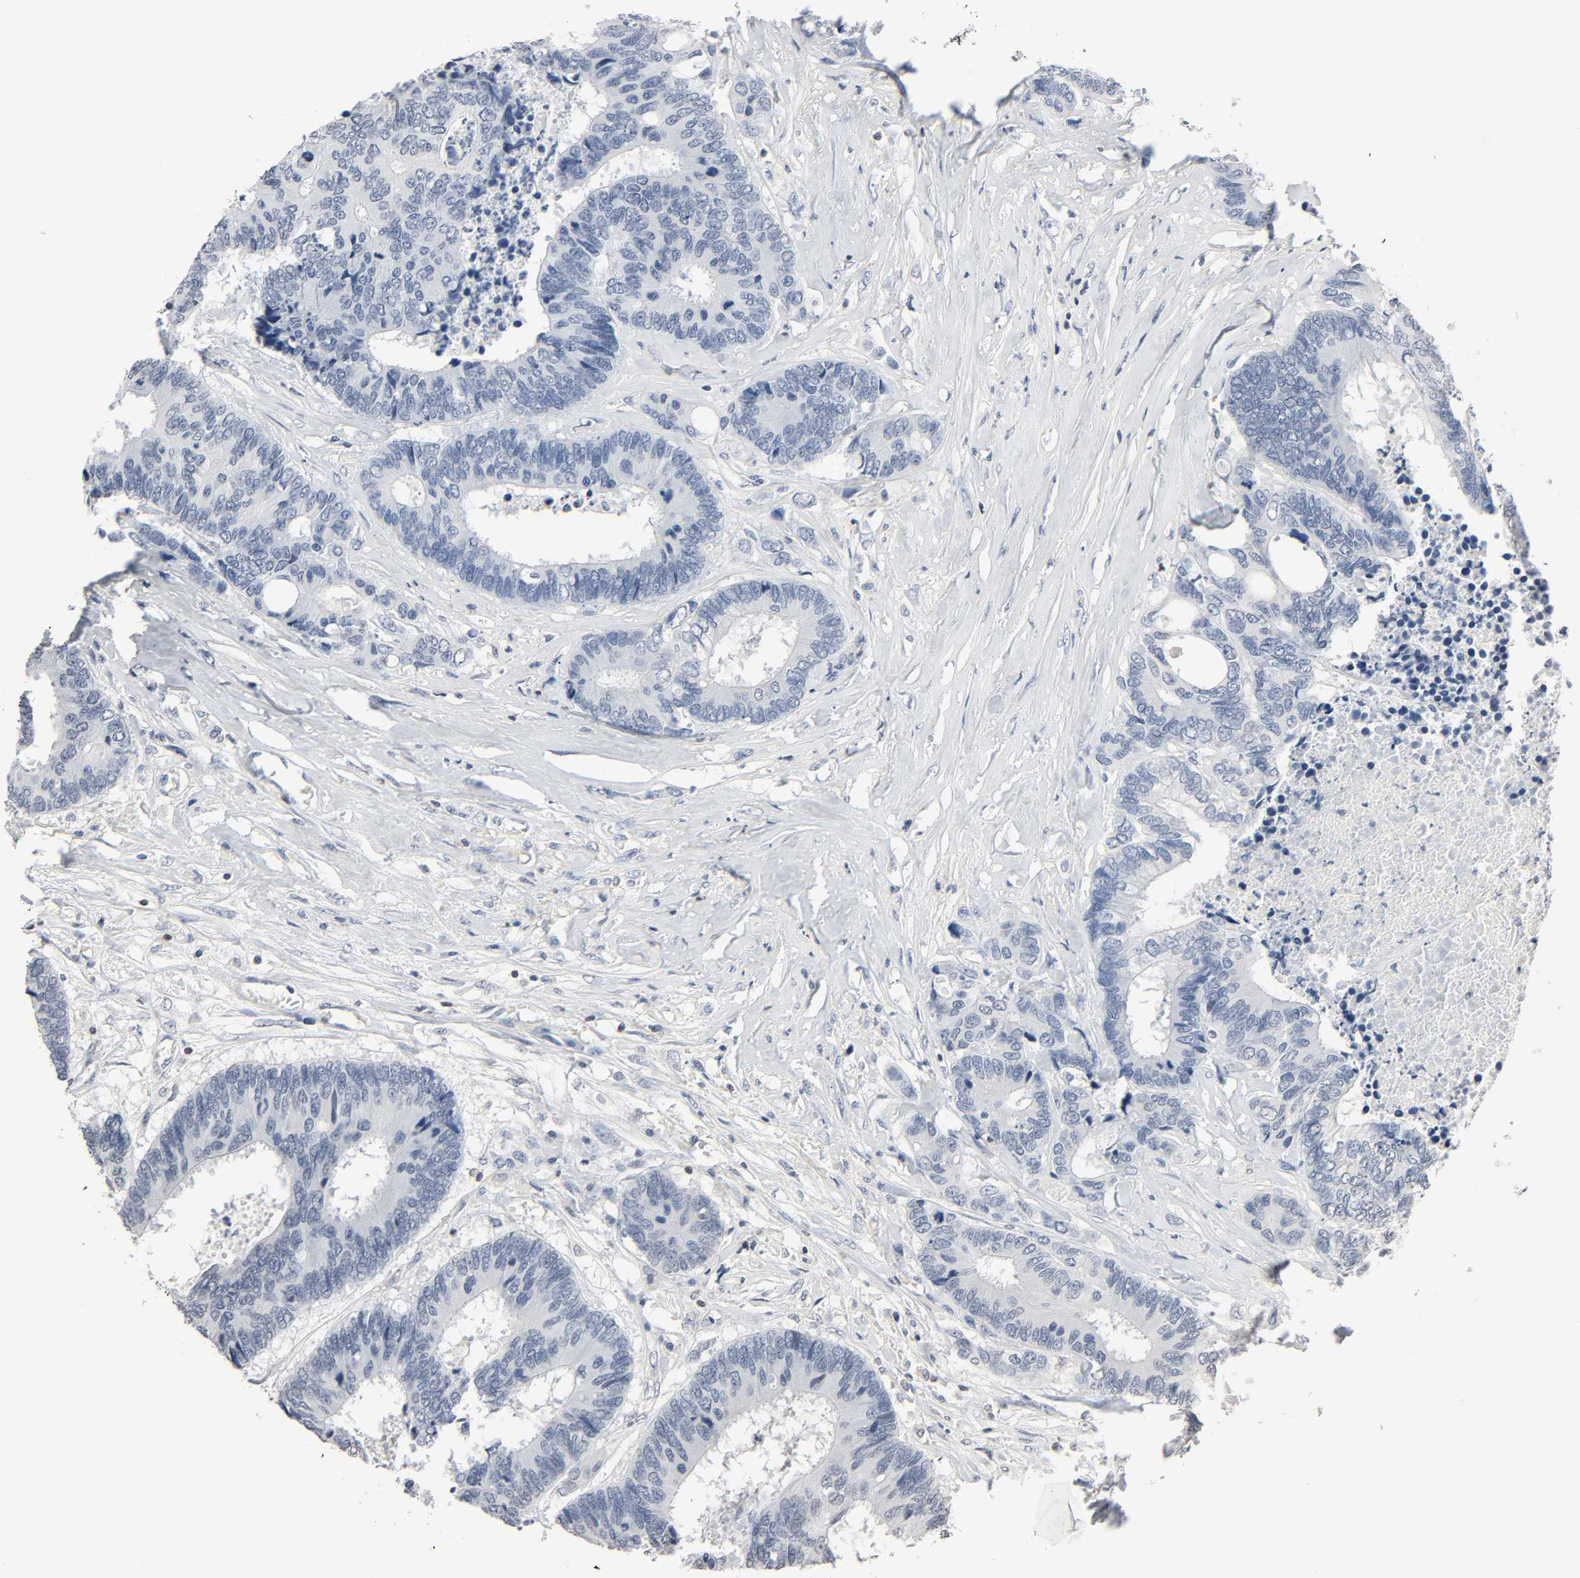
{"staining": {"intensity": "negative", "quantity": "none", "location": "none"}, "tissue": "colorectal cancer", "cell_type": "Tumor cells", "image_type": "cancer", "snomed": [{"axis": "morphology", "description": "Adenocarcinoma, NOS"}, {"axis": "topography", "description": "Rectum"}], "caption": "High magnification brightfield microscopy of colorectal cancer stained with DAB (3,3'-diaminobenzidine) (brown) and counterstained with hematoxylin (blue): tumor cells show no significant expression. (Brightfield microscopy of DAB (3,3'-diaminobenzidine) IHC at high magnification).", "gene": "STK4", "patient": {"sex": "male", "age": 55}}